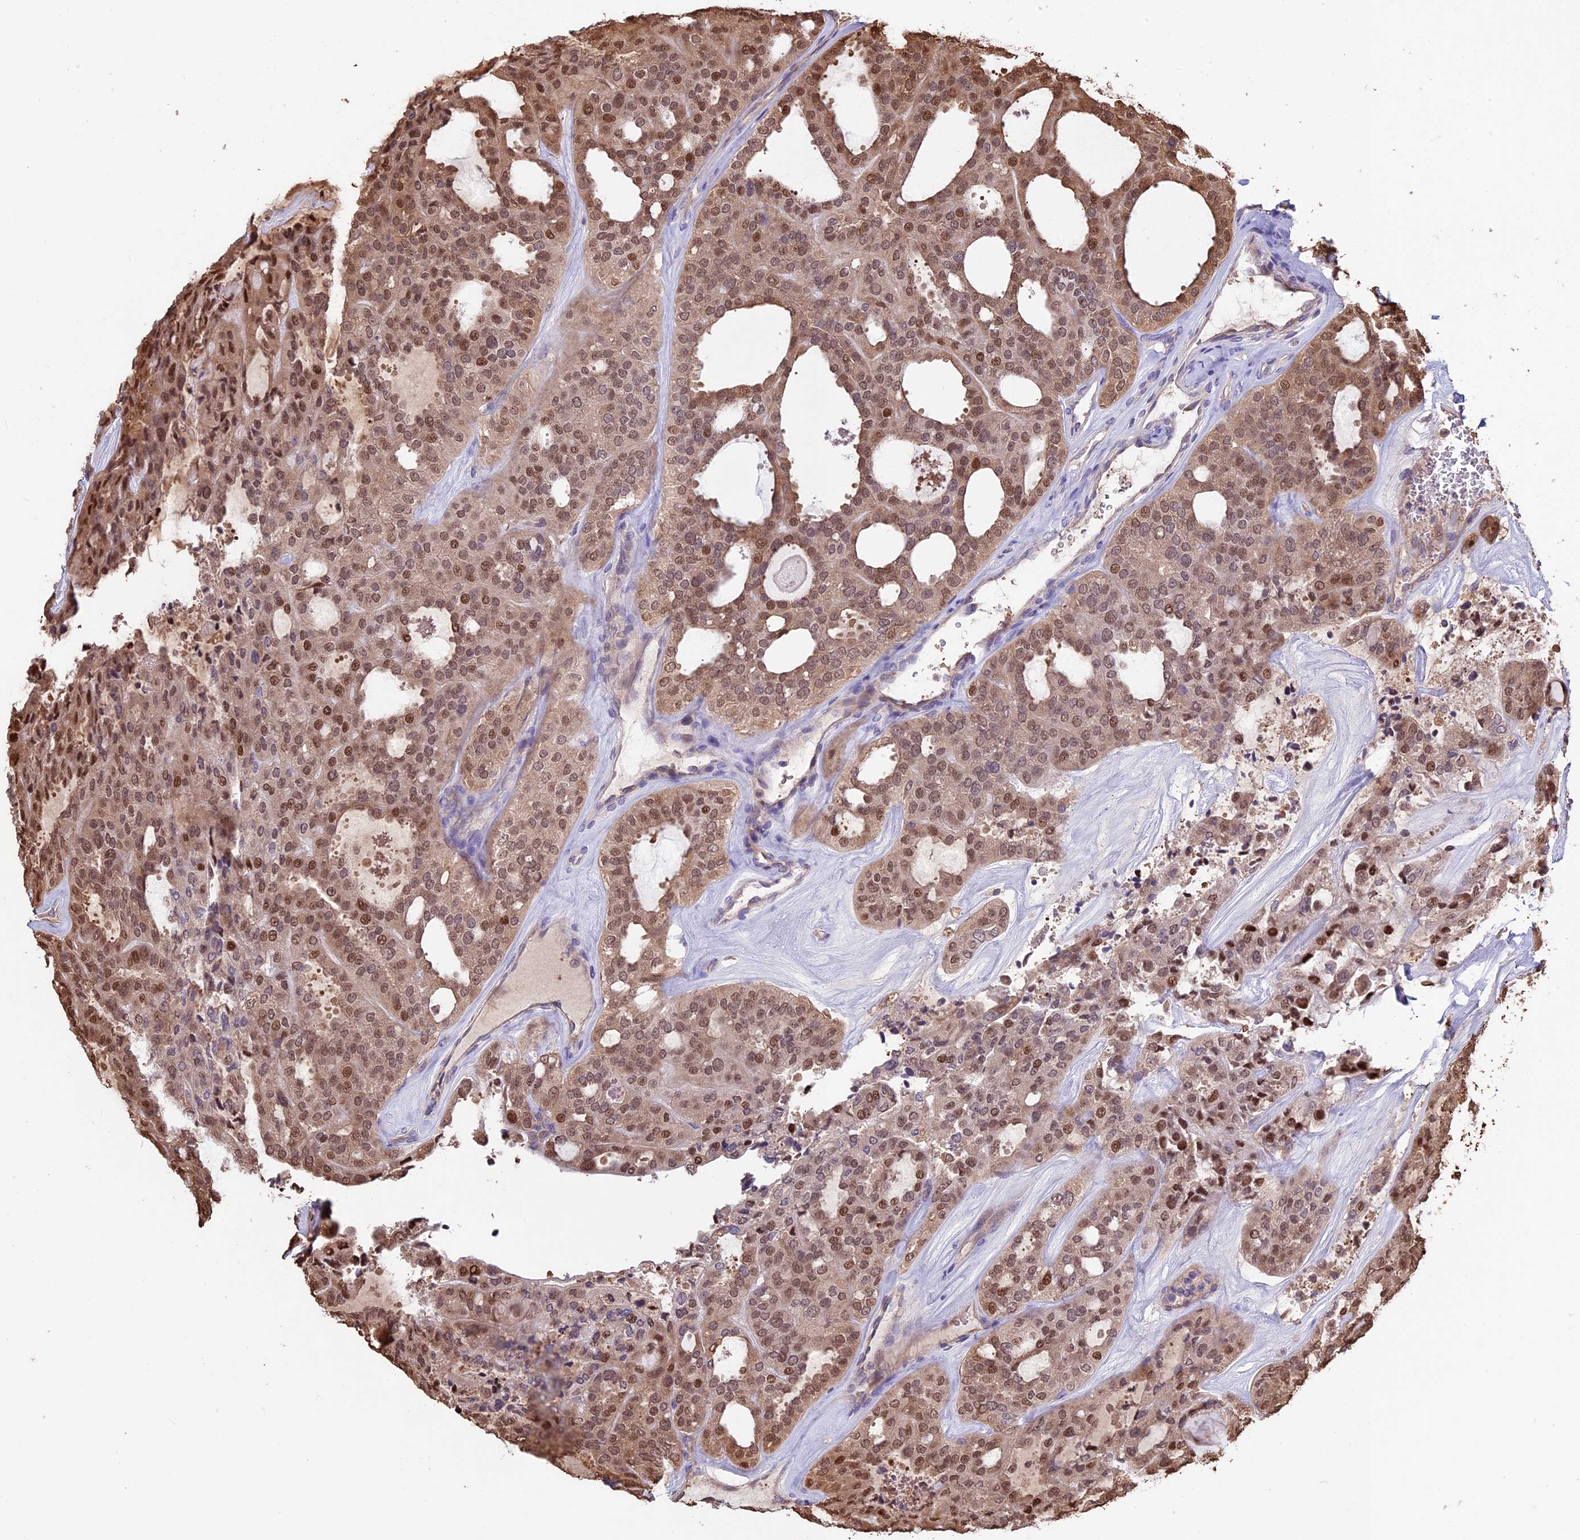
{"staining": {"intensity": "moderate", "quantity": ">75%", "location": "cytoplasmic/membranous,nuclear"}, "tissue": "thyroid cancer", "cell_type": "Tumor cells", "image_type": "cancer", "snomed": [{"axis": "morphology", "description": "Follicular adenoma carcinoma, NOS"}, {"axis": "topography", "description": "Thyroid gland"}], "caption": "Protein analysis of thyroid follicular adenoma carcinoma tissue exhibits moderate cytoplasmic/membranous and nuclear expression in approximately >75% of tumor cells.", "gene": "VWA3A", "patient": {"sex": "male", "age": 75}}